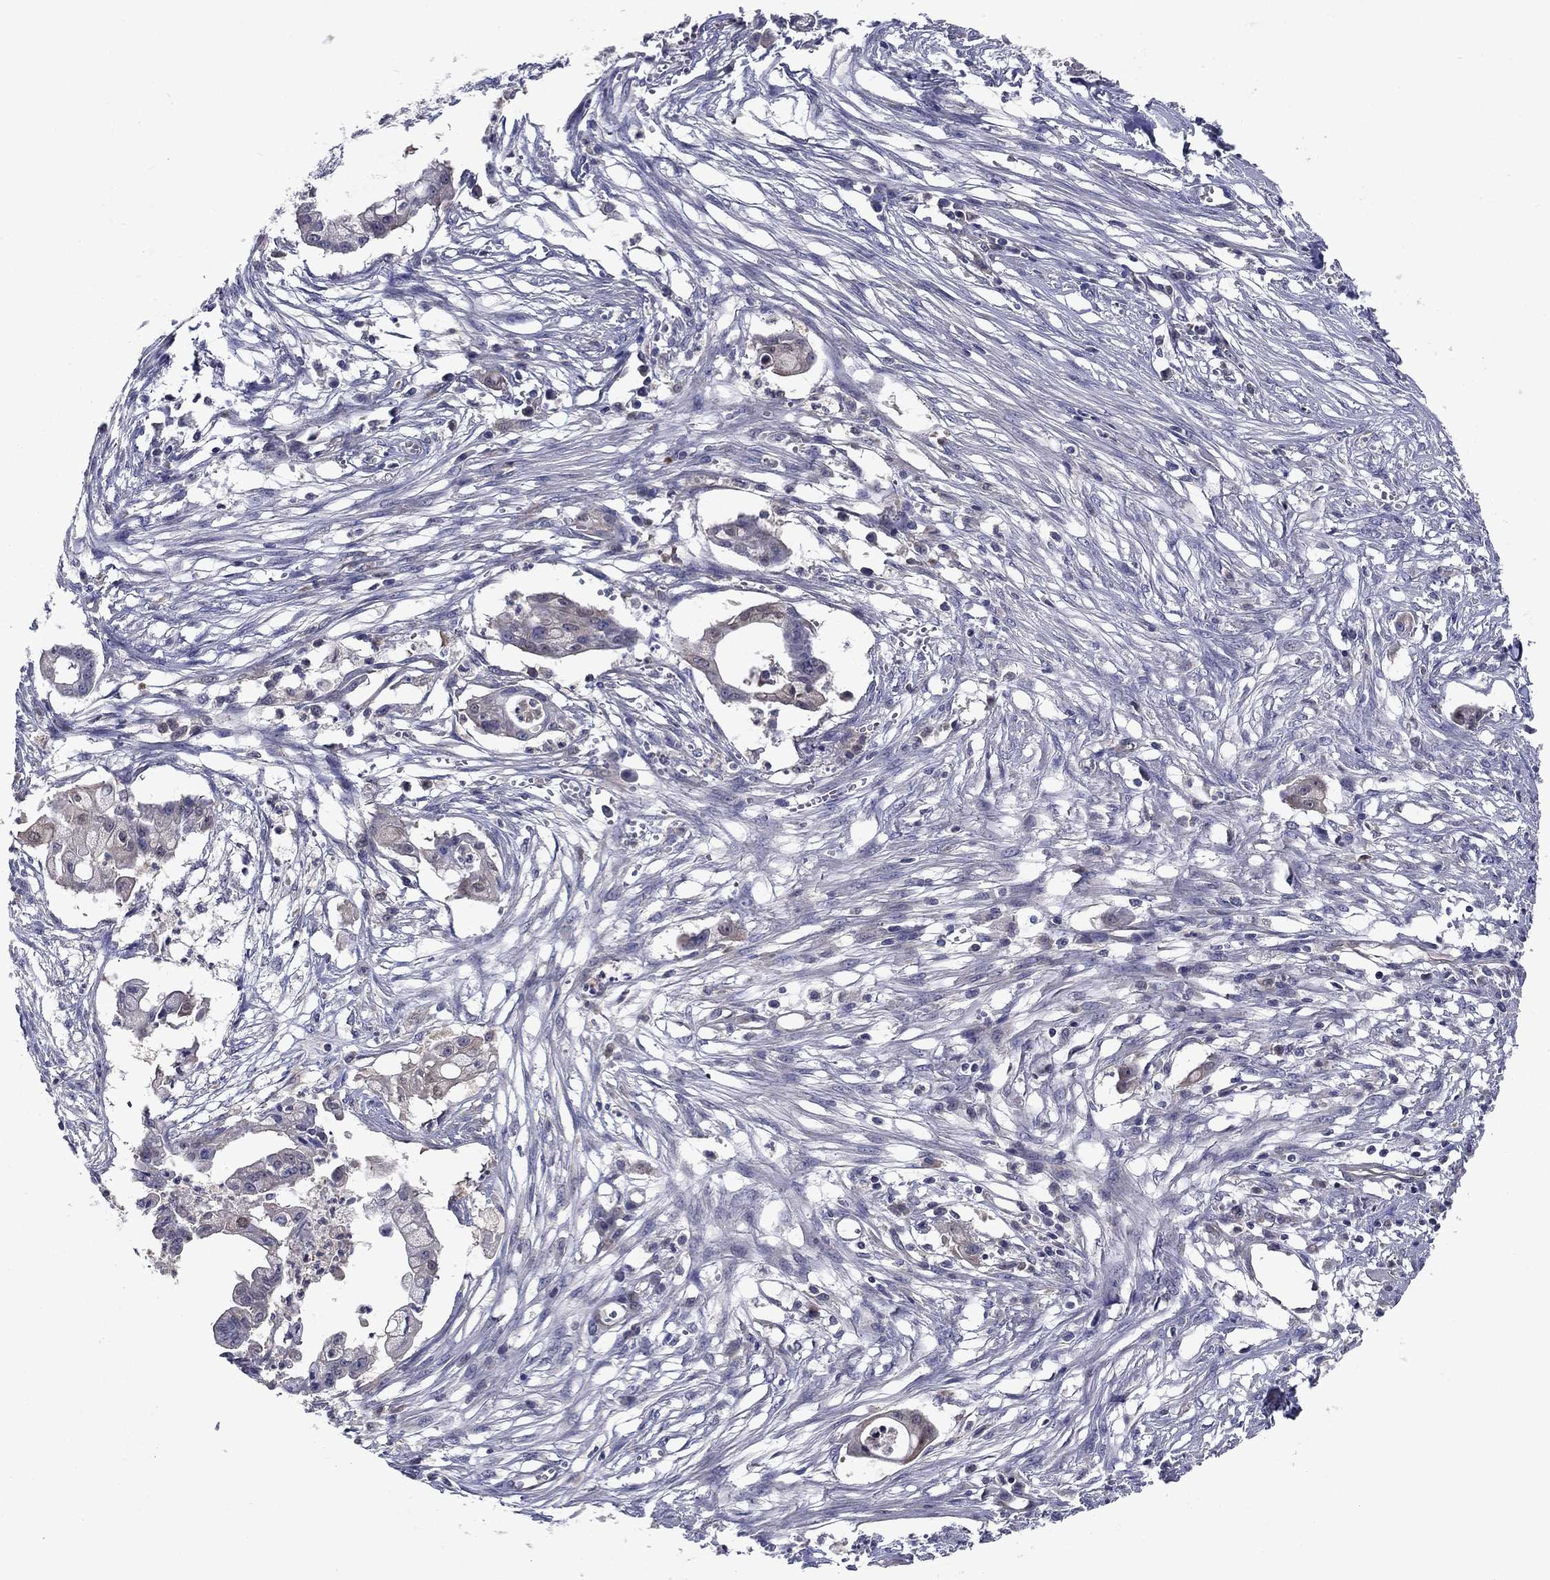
{"staining": {"intensity": "negative", "quantity": "none", "location": "none"}, "tissue": "pancreatic cancer", "cell_type": "Tumor cells", "image_type": "cancer", "snomed": [{"axis": "morphology", "description": "Normal tissue, NOS"}, {"axis": "morphology", "description": "Adenocarcinoma, NOS"}, {"axis": "topography", "description": "Pancreas"}], "caption": "Histopathology image shows no protein expression in tumor cells of pancreatic cancer tissue.", "gene": "GLTP", "patient": {"sex": "female", "age": 58}}